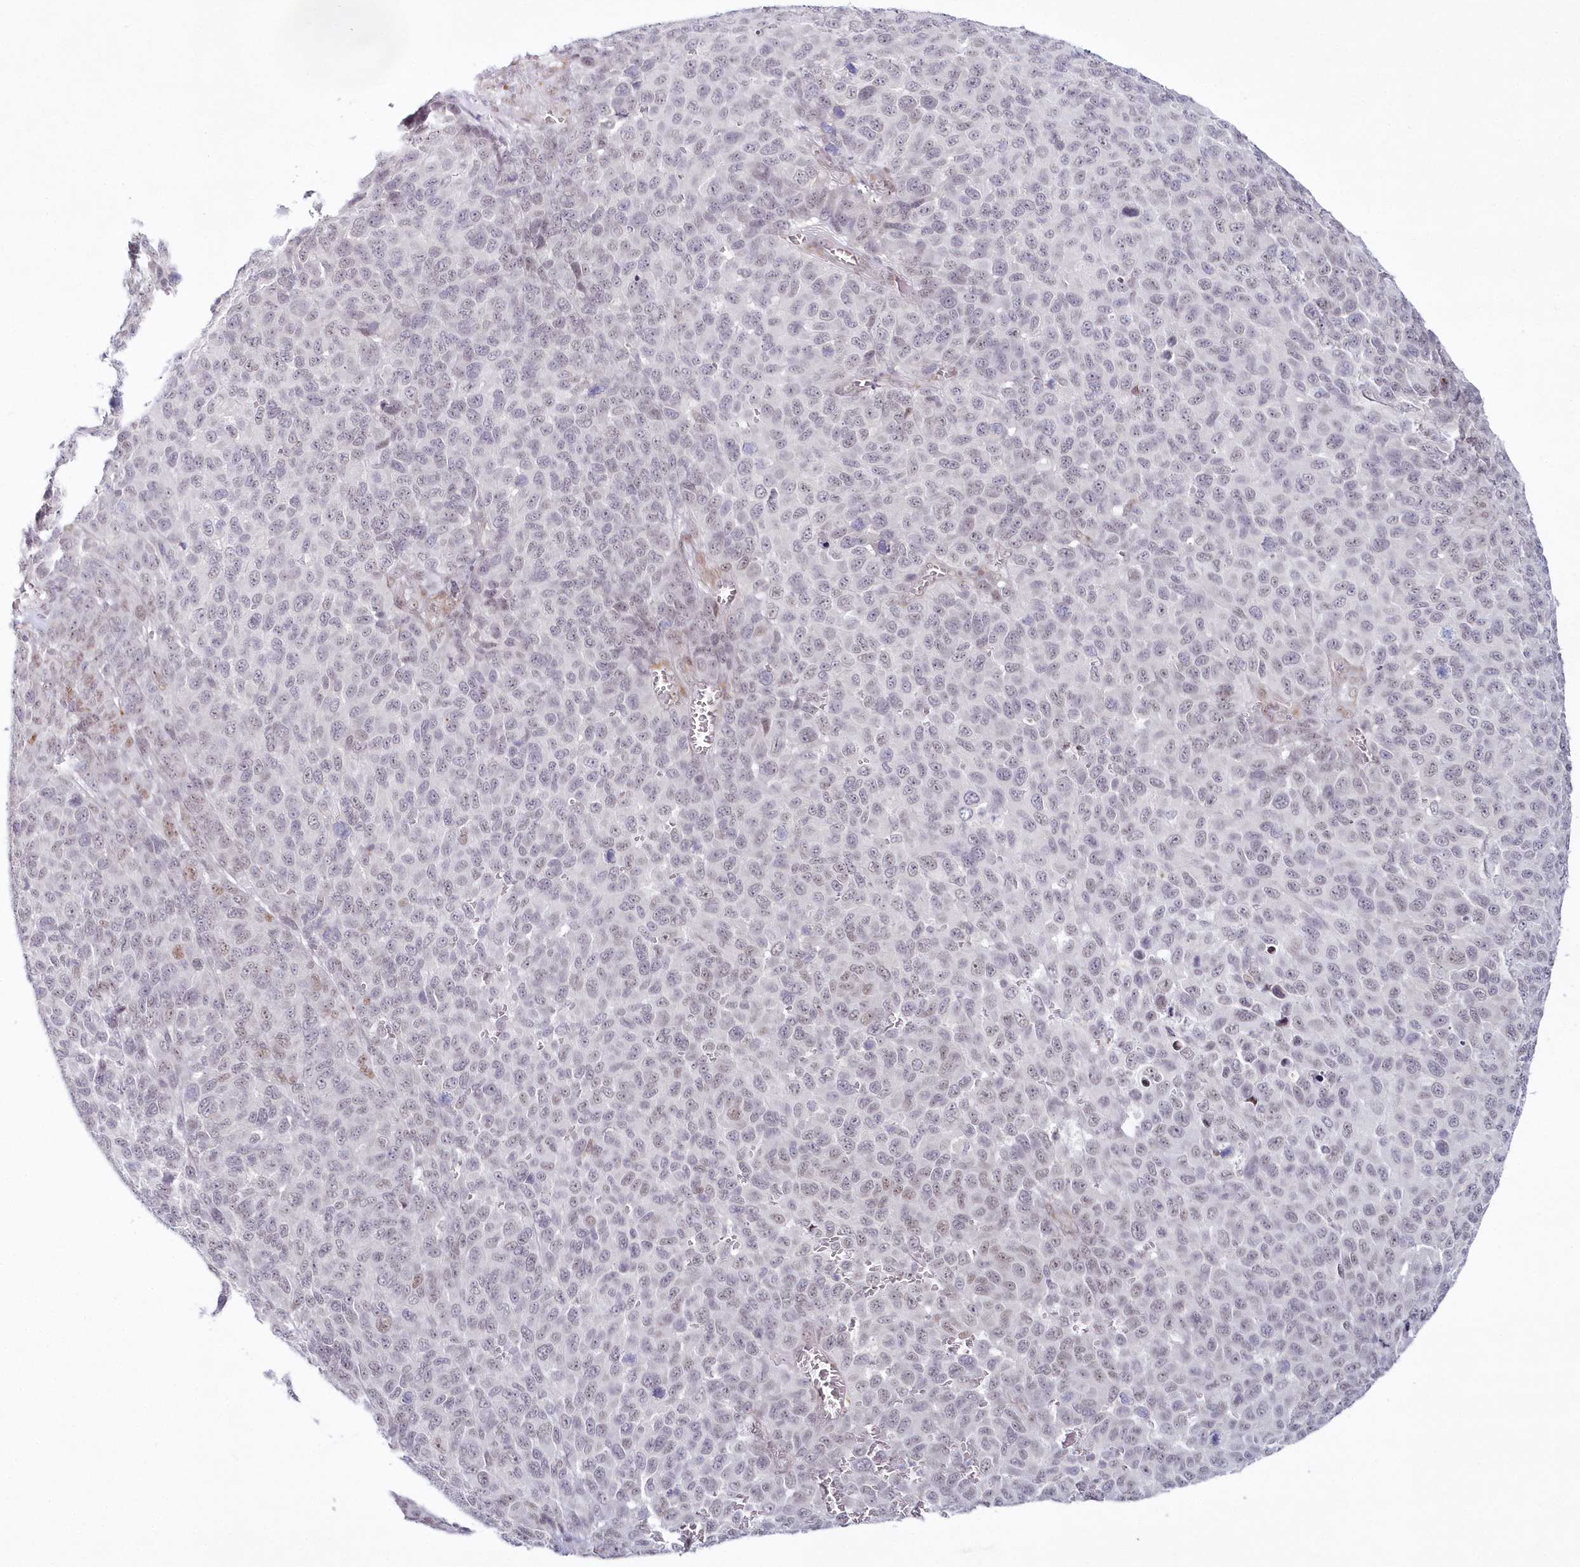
{"staining": {"intensity": "weak", "quantity": "<25%", "location": "nuclear"}, "tissue": "melanoma", "cell_type": "Tumor cells", "image_type": "cancer", "snomed": [{"axis": "morphology", "description": "Malignant melanoma, NOS"}, {"axis": "topography", "description": "Skin"}], "caption": "IHC histopathology image of malignant melanoma stained for a protein (brown), which reveals no expression in tumor cells.", "gene": "HYCC2", "patient": {"sex": "male", "age": 49}}